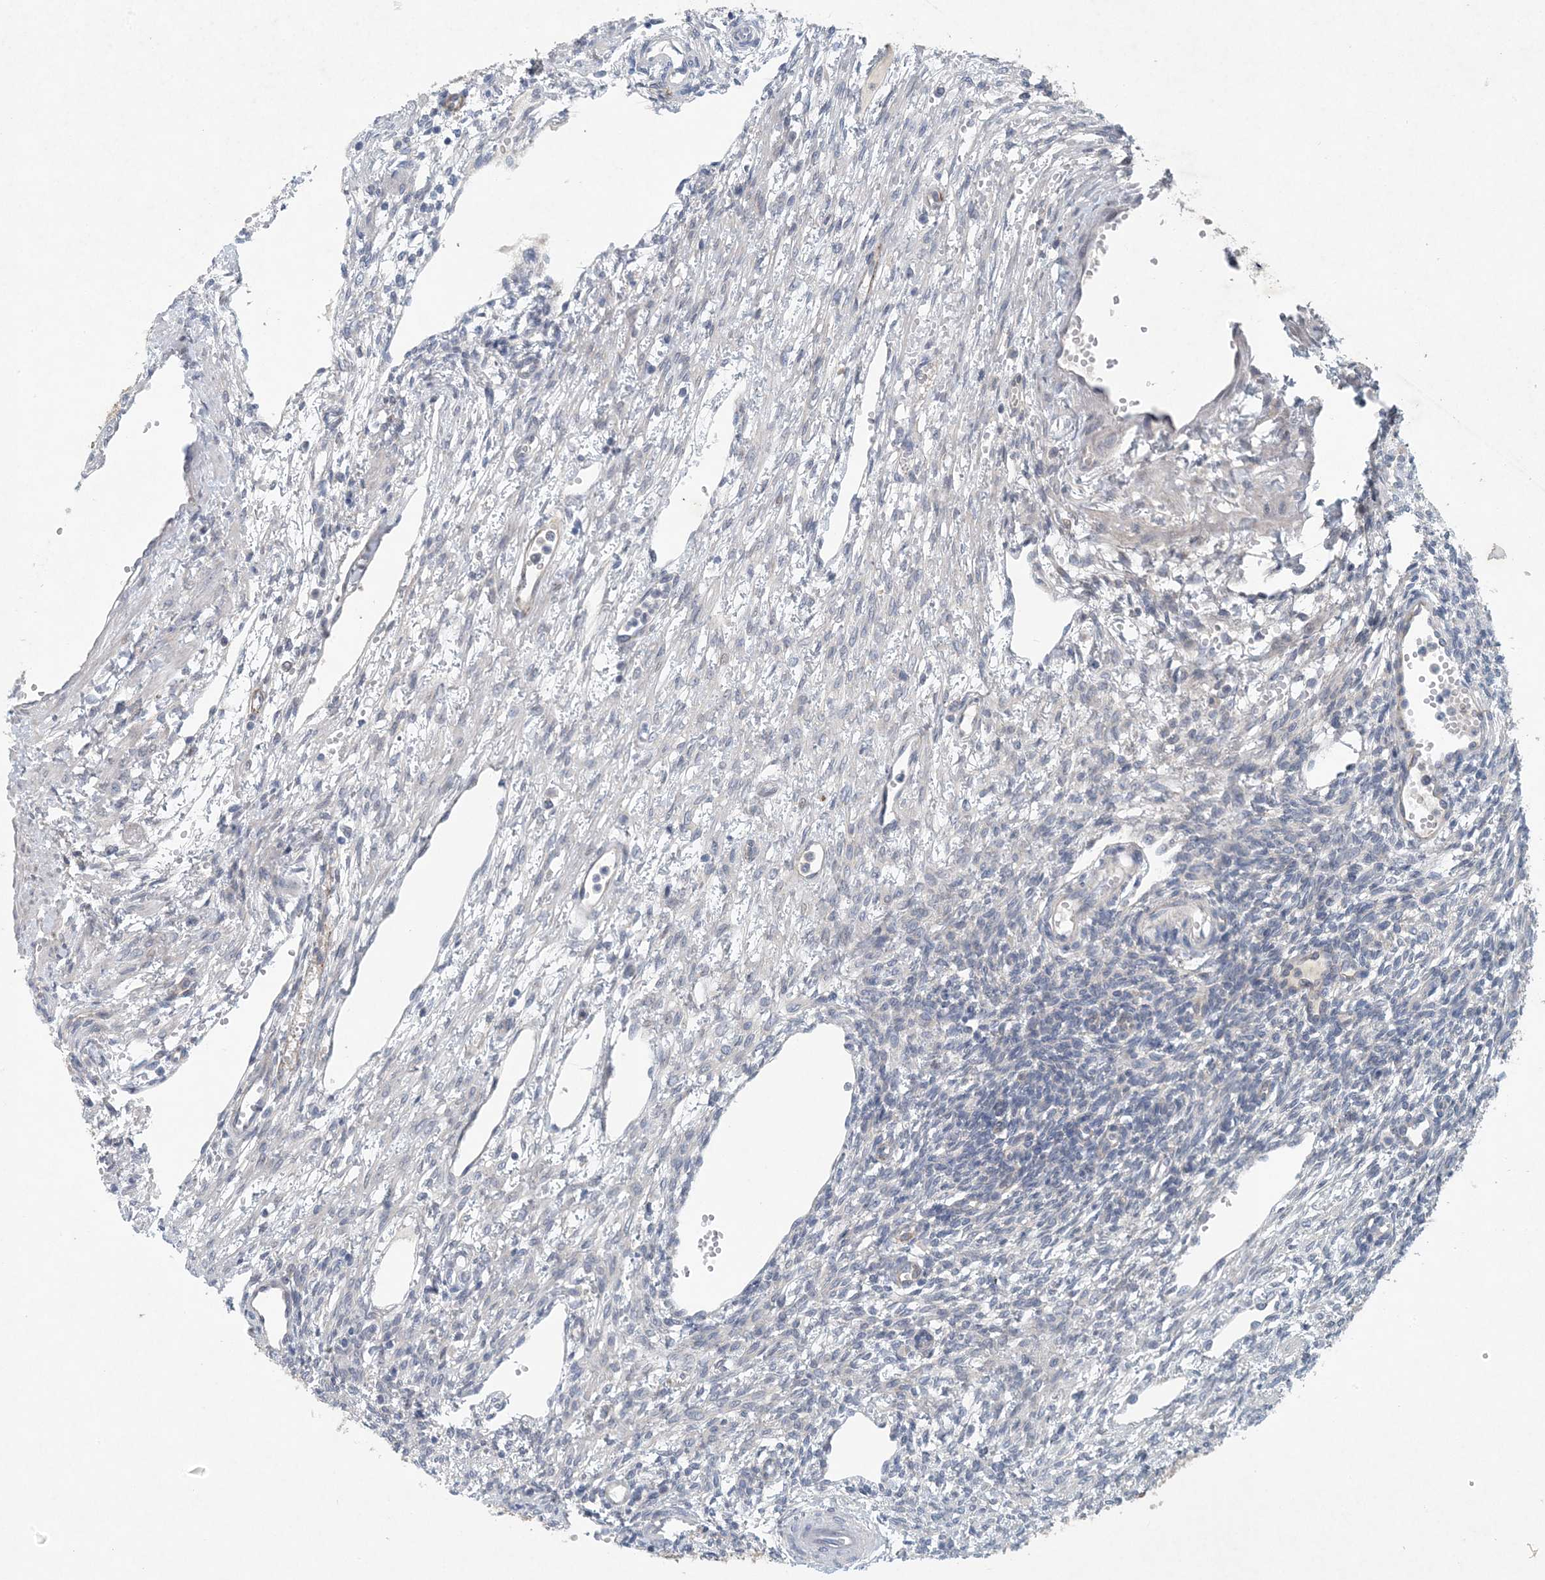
{"staining": {"intensity": "moderate", "quantity": ">75%", "location": "cytoplasmic/membranous"}, "tissue": "ovary", "cell_type": "Follicle cells", "image_type": "normal", "snomed": [{"axis": "morphology", "description": "Normal tissue, NOS"}, {"axis": "morphology", "description": "Cyst, NOS"}, {"axis": "topography", "description": "Ovary"}], "caption": "Moderate cytoplasmic/membranous staining for a protein is identified in approximately >75% of follicle cells of benign ovary using IHC.", "gene": "HIKESHI", "patient": {"sex": "female", "age": 33}}